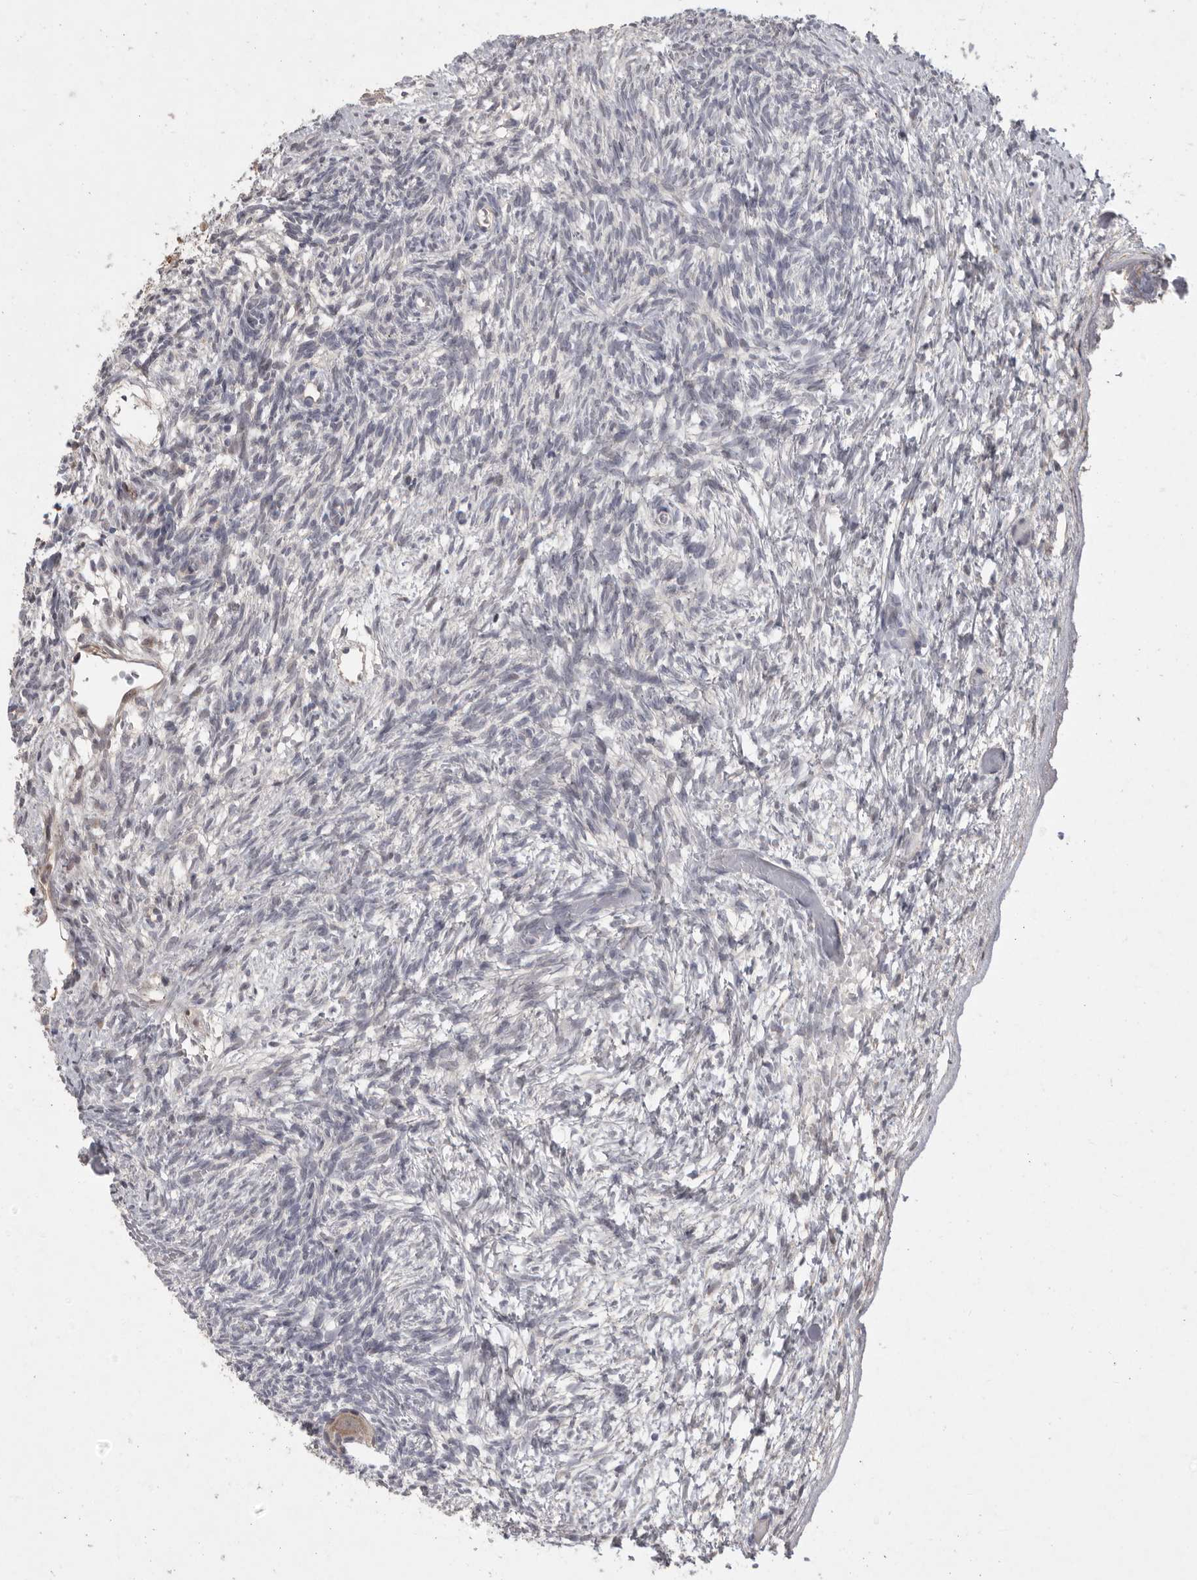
{"staining": {"intensity": "weak", "quantity": ">75%", "location": "cytoplasmic/membranous"}, "tissue": "ovary", "cell_type": "Follicle cells", "image_type": "normal", "snomed": [{"axis": "morphology", "description": "Normal tissue, NOS"}, {"axis": "topography", "description": "Ovary"}], "caption": "DAB (3,3'-diaminobenzidine) immunohistochemical staining of benign ovary reveals weak cytoplasmic/membranous protein expression in approximately >75% of follicle cells.", "gene": "MAN2A1", "patient": {"sex": "female", "age": 34}}